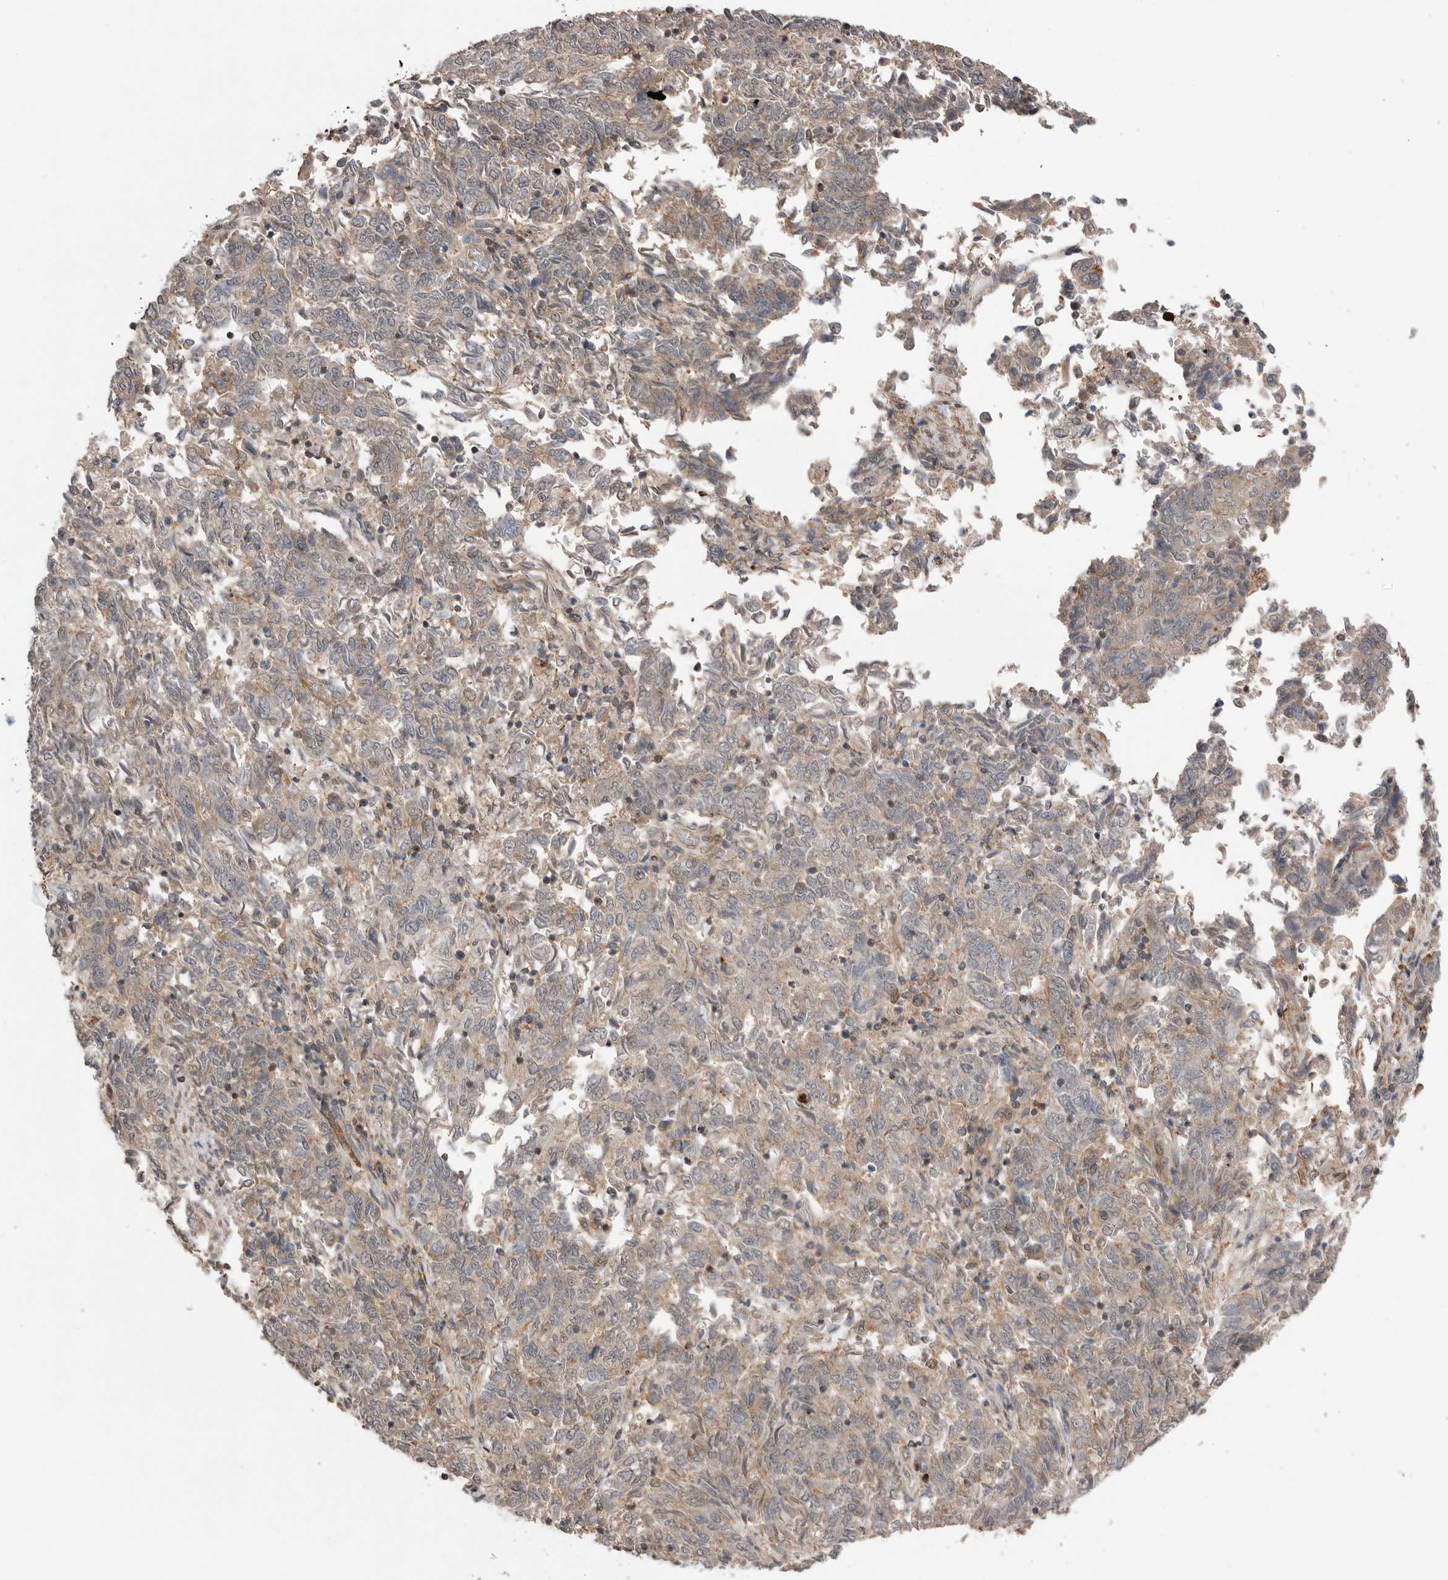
{"staining": {"intensity": "weak", "quantity": "25%-75%", "location": "cytoplasmic/membranous"}, "tissue": "endometrial cancer", "cell_type": "Tumor cells", "image_type": "cancer", "snomed": [{"axis": "morphology", "description": "Adenocarcinoma, NOS"}, {"axis": "topography", "description": "Endometrium"}], "caption": "Endometrial cancer stained with a protein marker displays weak staining in tumor cells.", "gene": "PEAK1", "patient": {"sex": "female", "age": 80}}